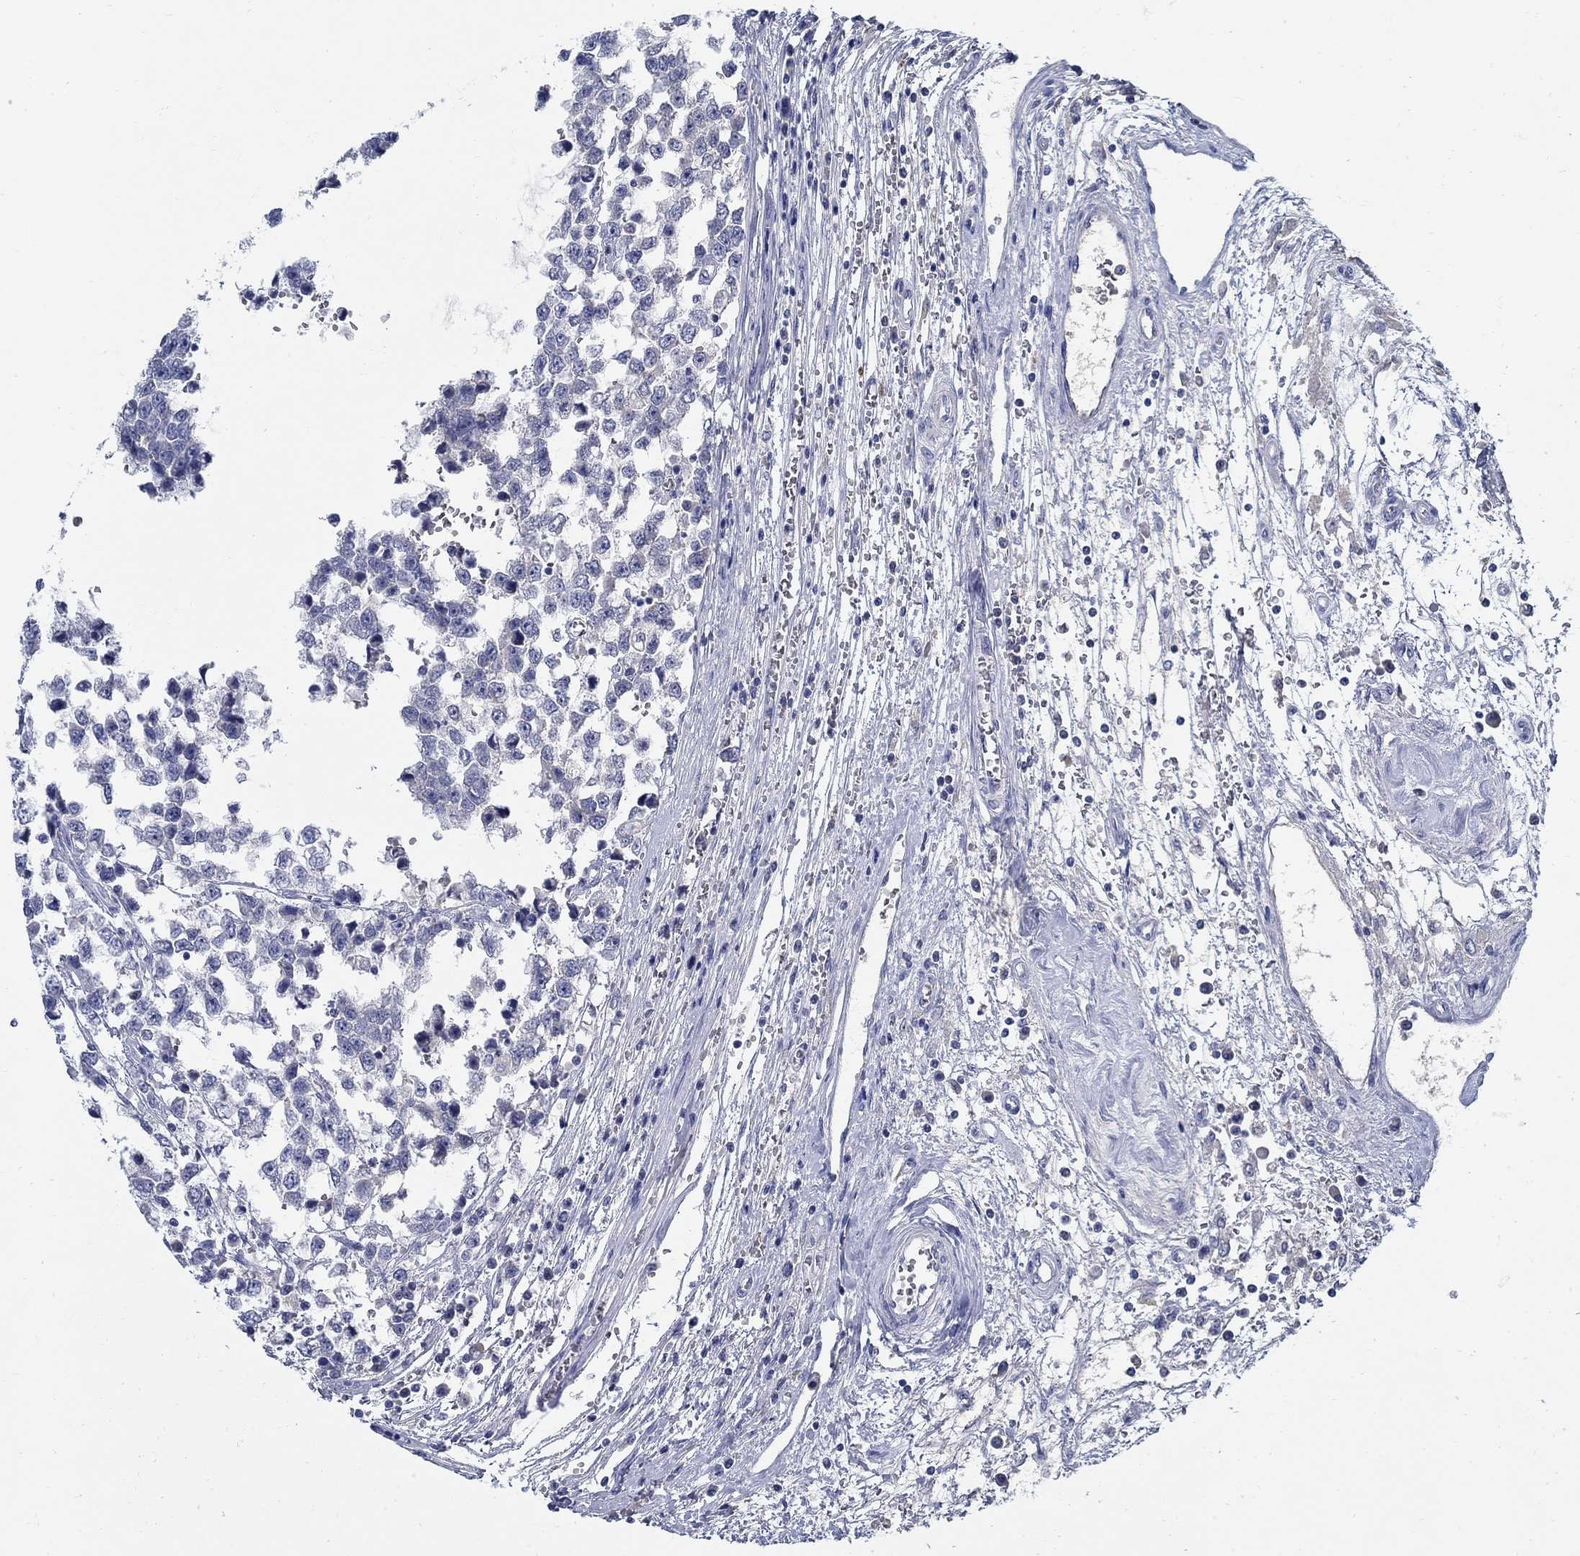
{"staining": {"intensity": "negative", "quantity": "none", "location": "none"}, "tissue": "testis cancer", "cell_type": "Tumor cells", "image_type": "cancer", "snomed": [{"axis": "morphology", "description": "Normal tissue, NOS"}, {"axis": "morphology", "description": "Seminoma, NOS"}, {"axis": "topography", "description": "Testis"}, {"axis": "topography", "description": "Epididymis"}], "caption": "A high-resolution image shows immunohistochemistry (IHC) staining of testis cancer (seminoma), which shows no significant expression in tumor cells.", "gene": "CRYGD", "patient": {"sex": "male", "age": 34}}